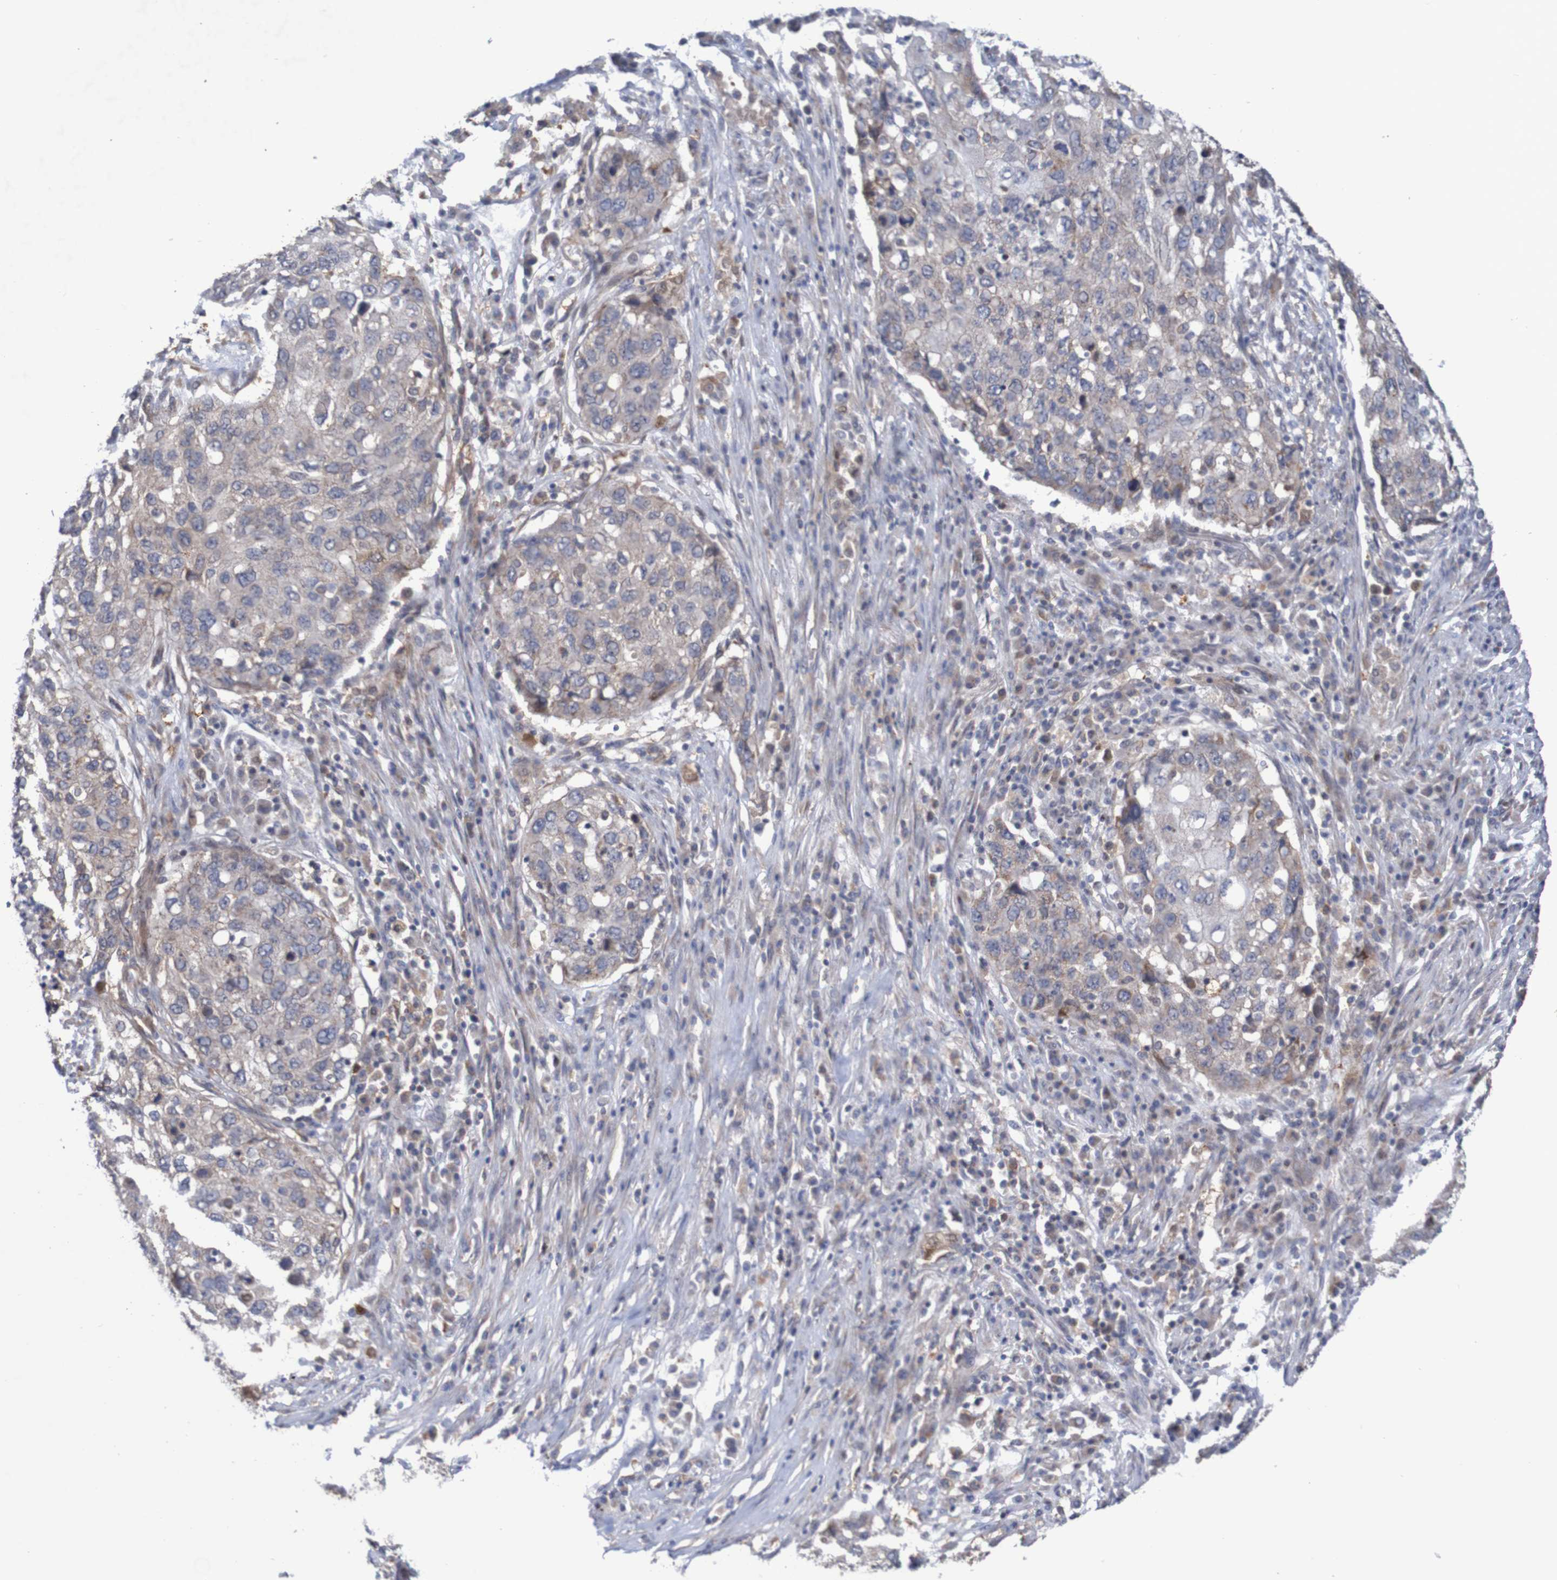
{"staining": {"intensity": "moderate", "quantity": "25%-75%", "location": "cytoplasmic/membranous"}, "tissue": "lung cancer", "cell_type": "Tumor cells", "image_type": "cancer", "snomed": [{"axis": "morphology", "description": "Squamous cell carcinoma, NOS"}, {"axis": "topography", "description": "Lung"}], "caption": "Approximately 25%-75% of tumor cells in lung cancer demonstrate moderate cytoplasmic/membranous protein staining as visualized by brown immunohistochemical staining.", "gene": "C3orf18", "patient": {"sex": "female", "age": 63}}